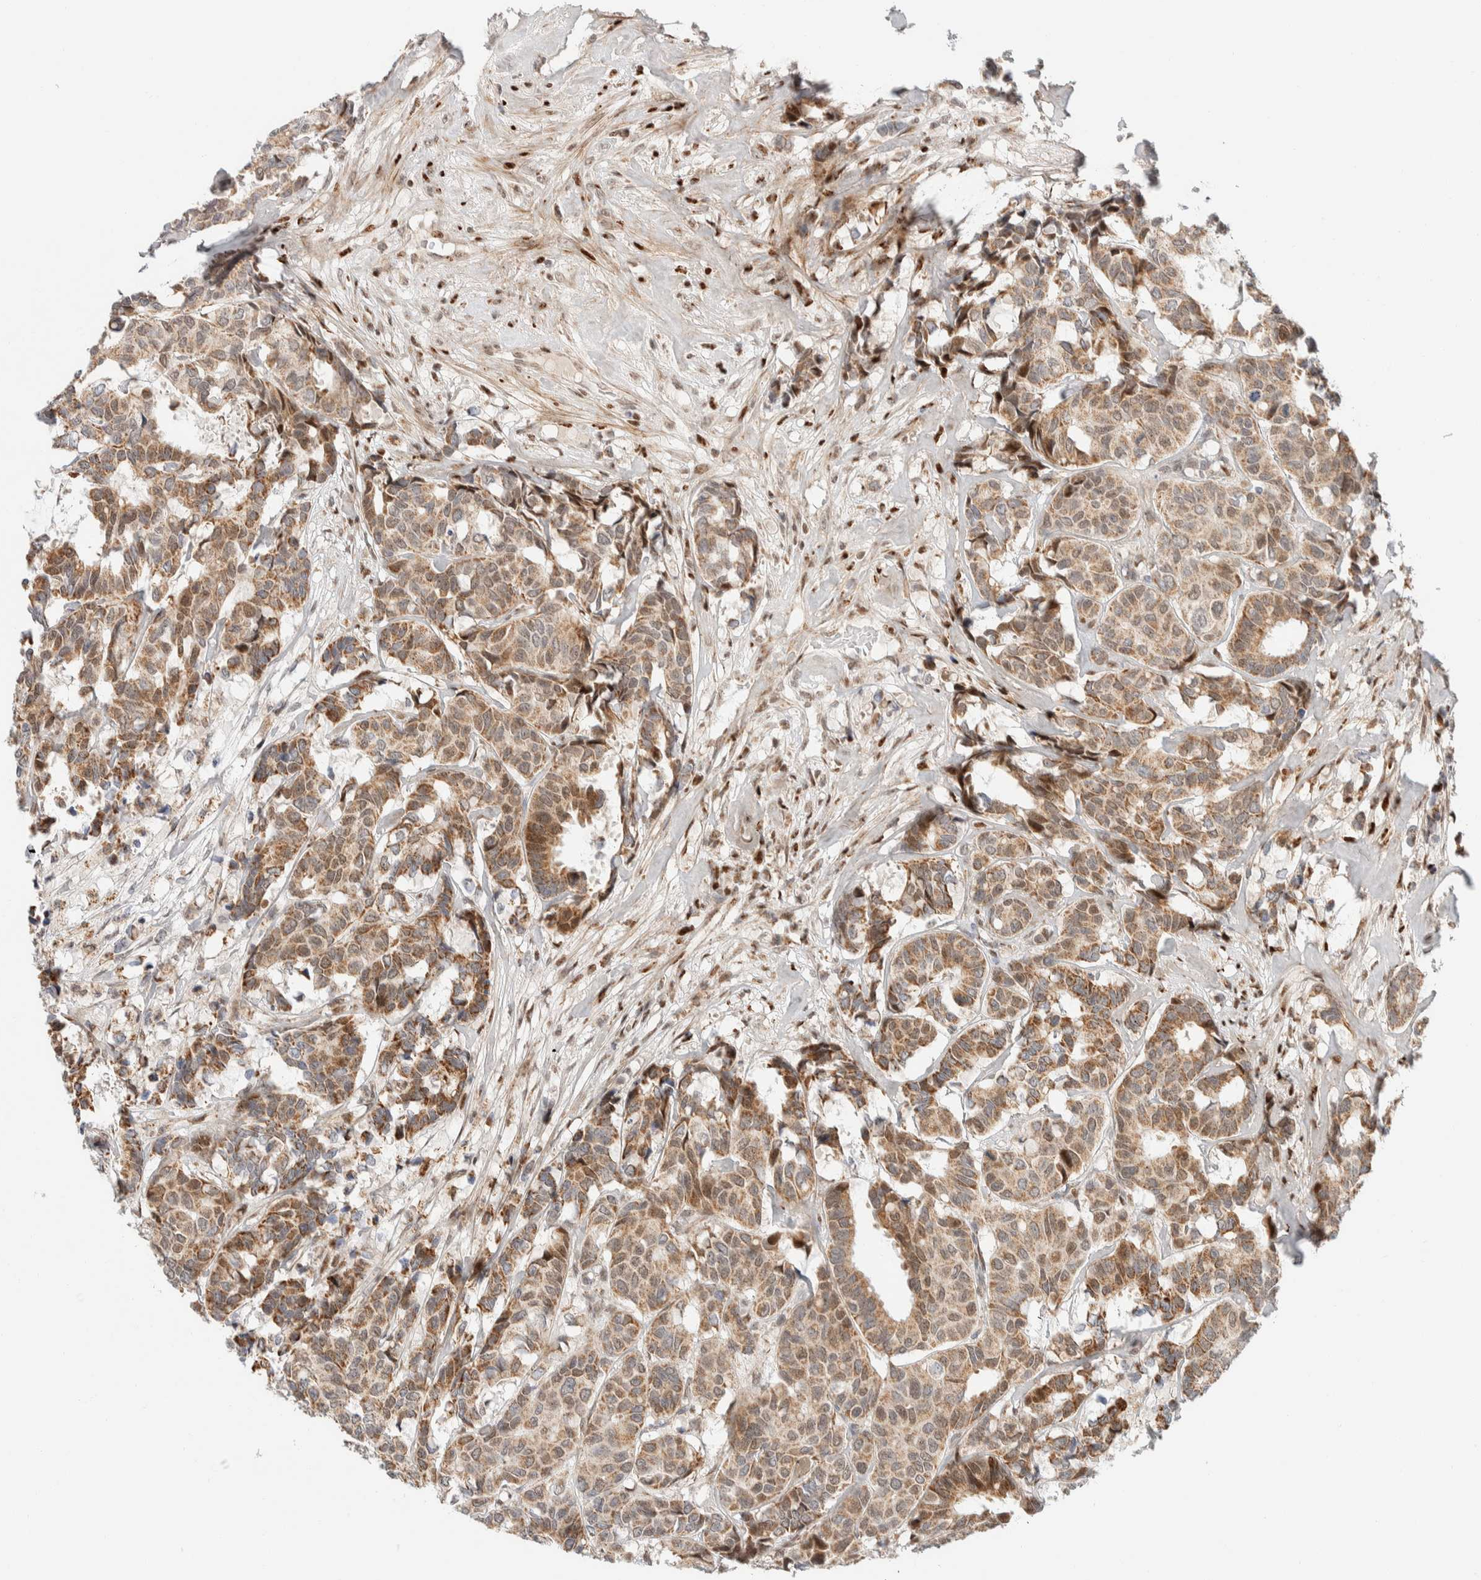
{"staining": {"intensity": "moderate", "quantity": ">75%", "location": "cytoplasmic/membranous"}, "tissue": "breast cancer", "cell_type": "Tumor cells", "image_type": "cancer", "snomed": [{"axis": "morphology", "description": "Duct carcinoma"}, {"axis": "topography", "description": "Breast"}], "caption": "Brown immunohistochemical staining in human breast intraductal carcinoma exhibits moderate cytoplasmic/membranous expression in about >75% of tumor cells.", "gene": "TSPAN32", "patient": {"sex": "female", "age": 87}}